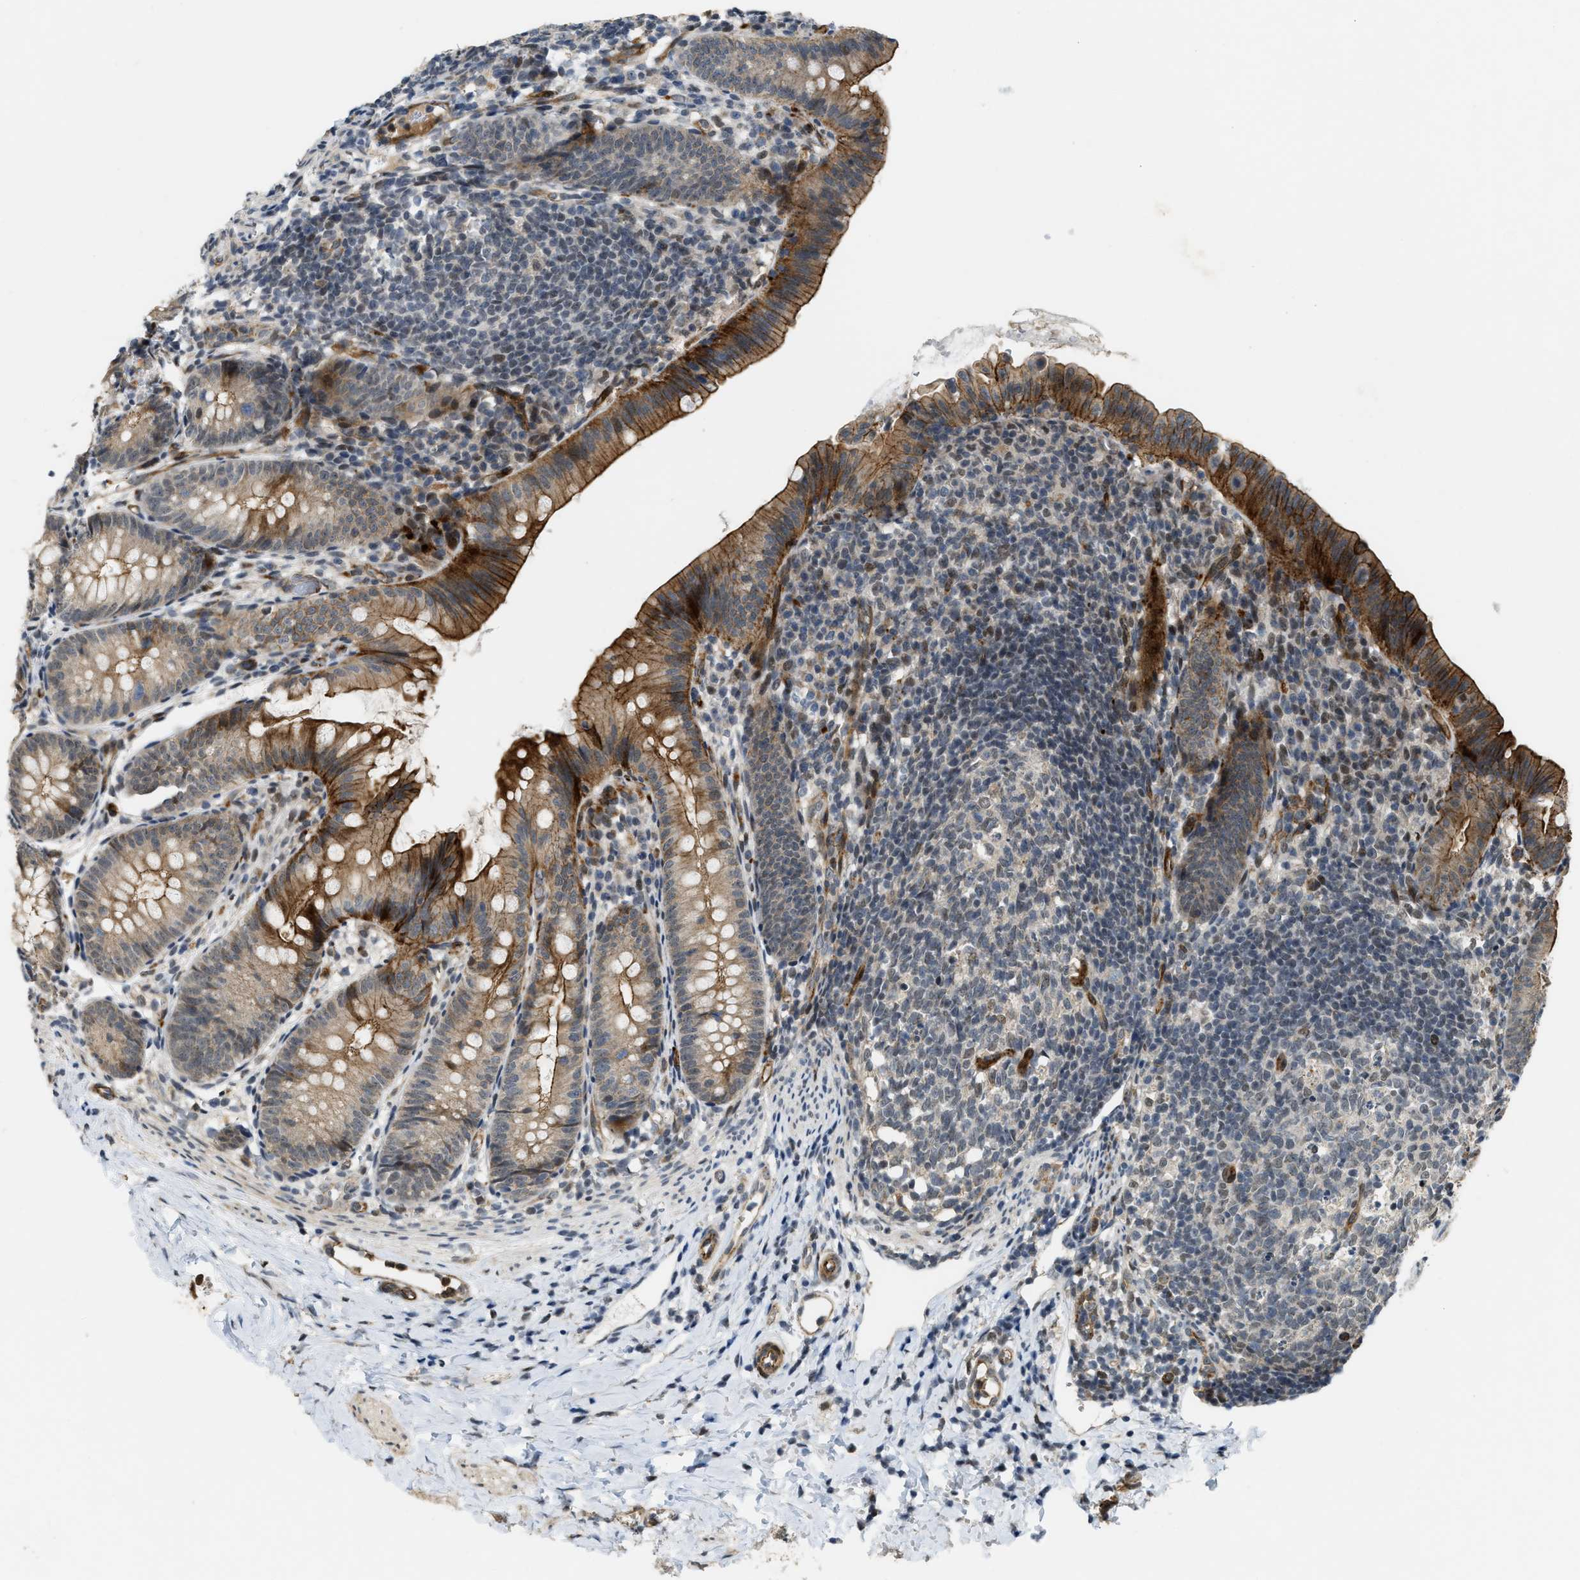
{"staining": {"intensity": "strong", "quantity": "25%-75%", "location": "cytoplasmic/membranous"}, "tissue": "appendix", "cell_type": "Glandular cells", "image_type": "normal", "snomed": [{"axis": "morphology", "description": "Normal tissue, NOS"}, {"axis": "topography", "description": "Appendix"}], "caption": "Immunohistochemistry (IHC) of unremarkable human appendix displays high levels of strong cytoplasmic/membranous positivity in about 25%-75% of glandular cells. Using DAB (3,3'-diaminobenzidine) (brown) and hematoxylin (blue) stains, captured at high magnification using brightfield microscopy.", "gene": "DPF2", "patient": {"sex": "male", "age": 1}}